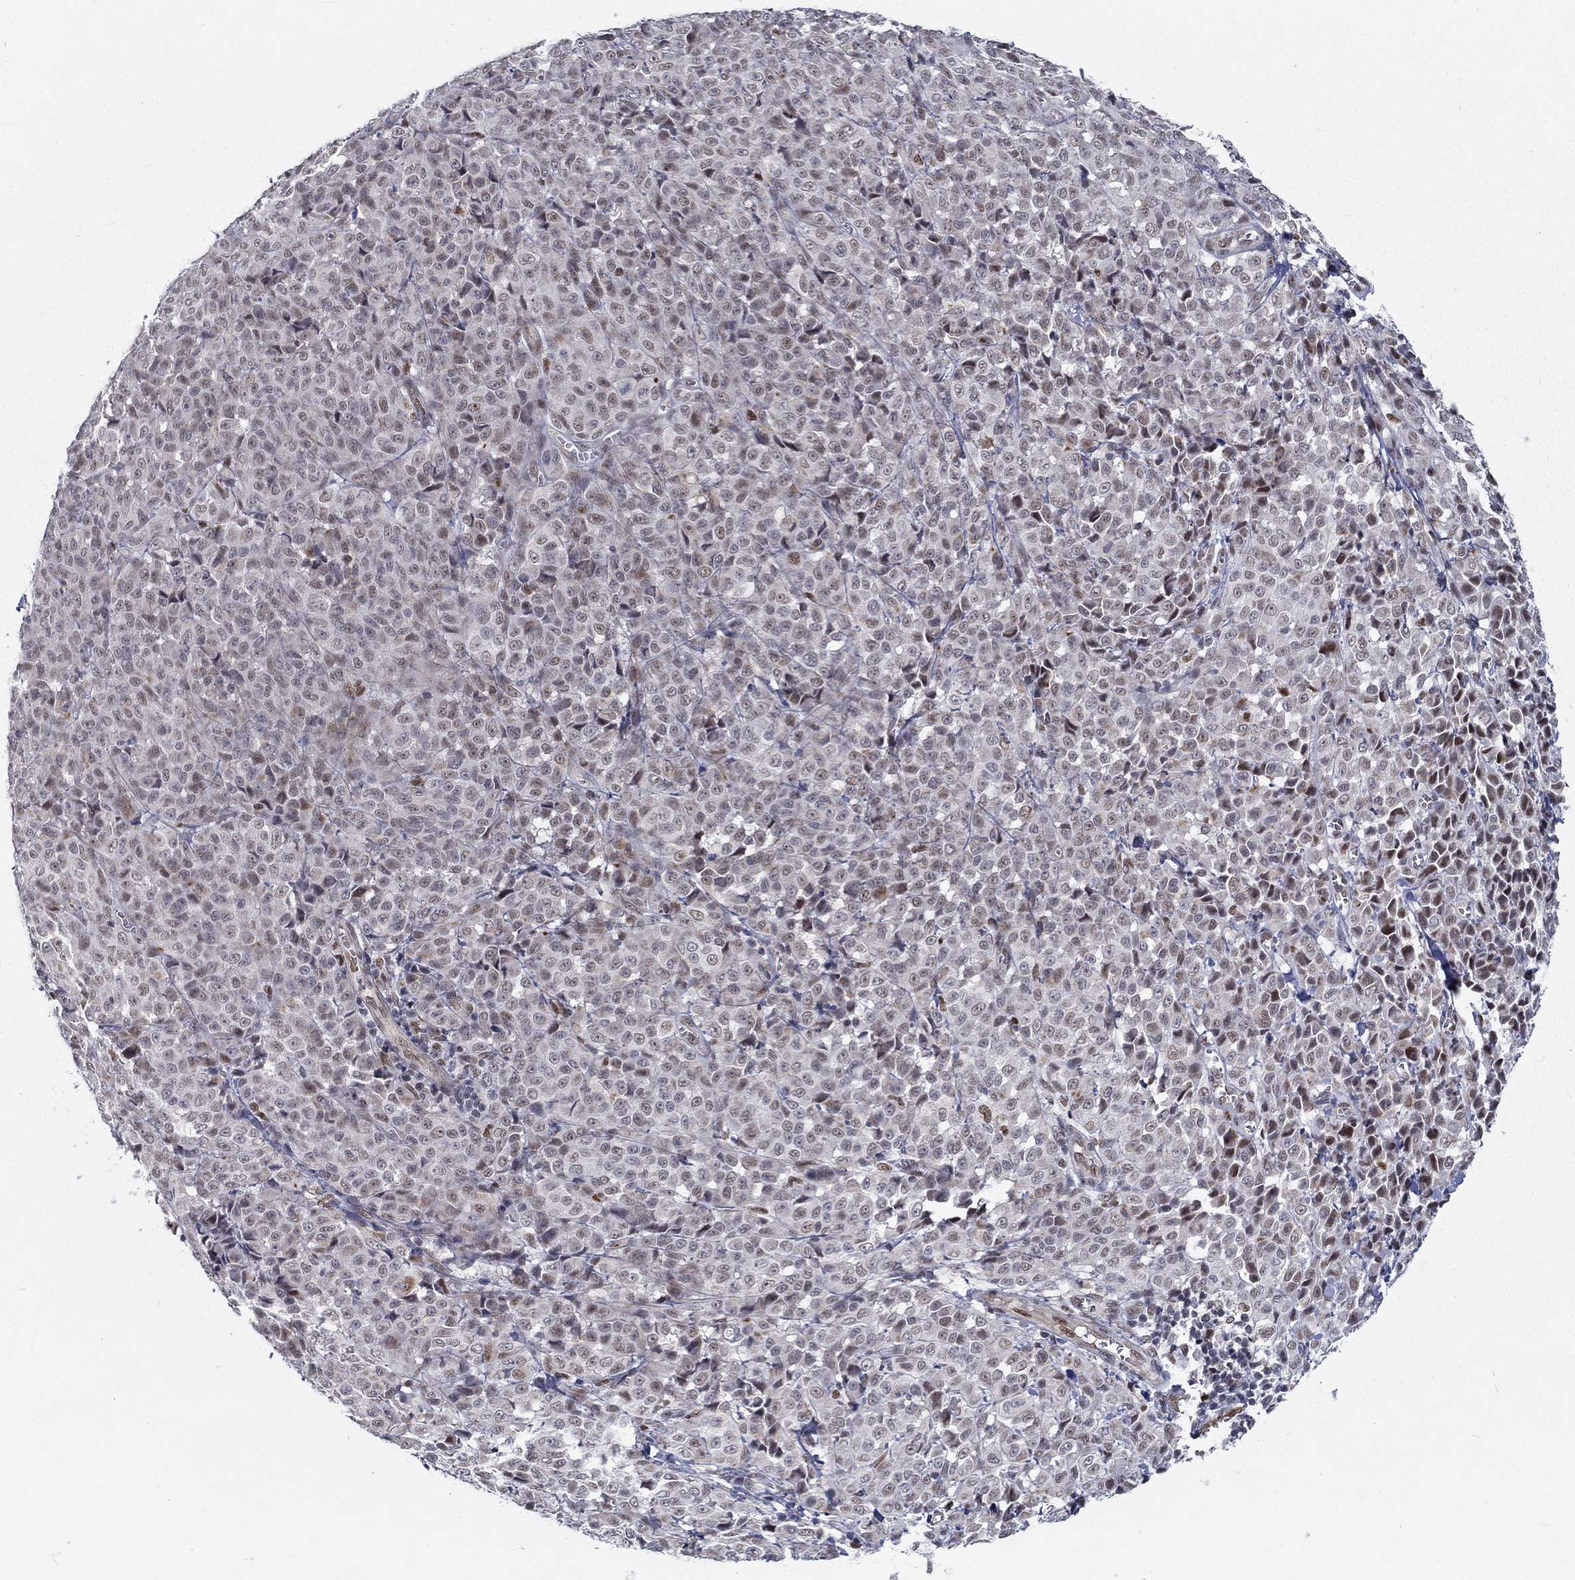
{"staining": {"intensity": "moderate", "quantity": "<25%", "location": "nuclear"}, "tissue": "melanoma", "cell_type": "Tumor cells", "image_type": "cancer", "snomed": [{"axis": "morphology", "description": "Malignant melanoma, NOS"}, {"axis": "topography", "description": "Skin"}], "caption": "Malignant melanoma stained for a protein demonstrates moderate nuclear positivity in tumor cells.", "gene": "ZBED1", "patient": {"sex": "male", "age": 89}}